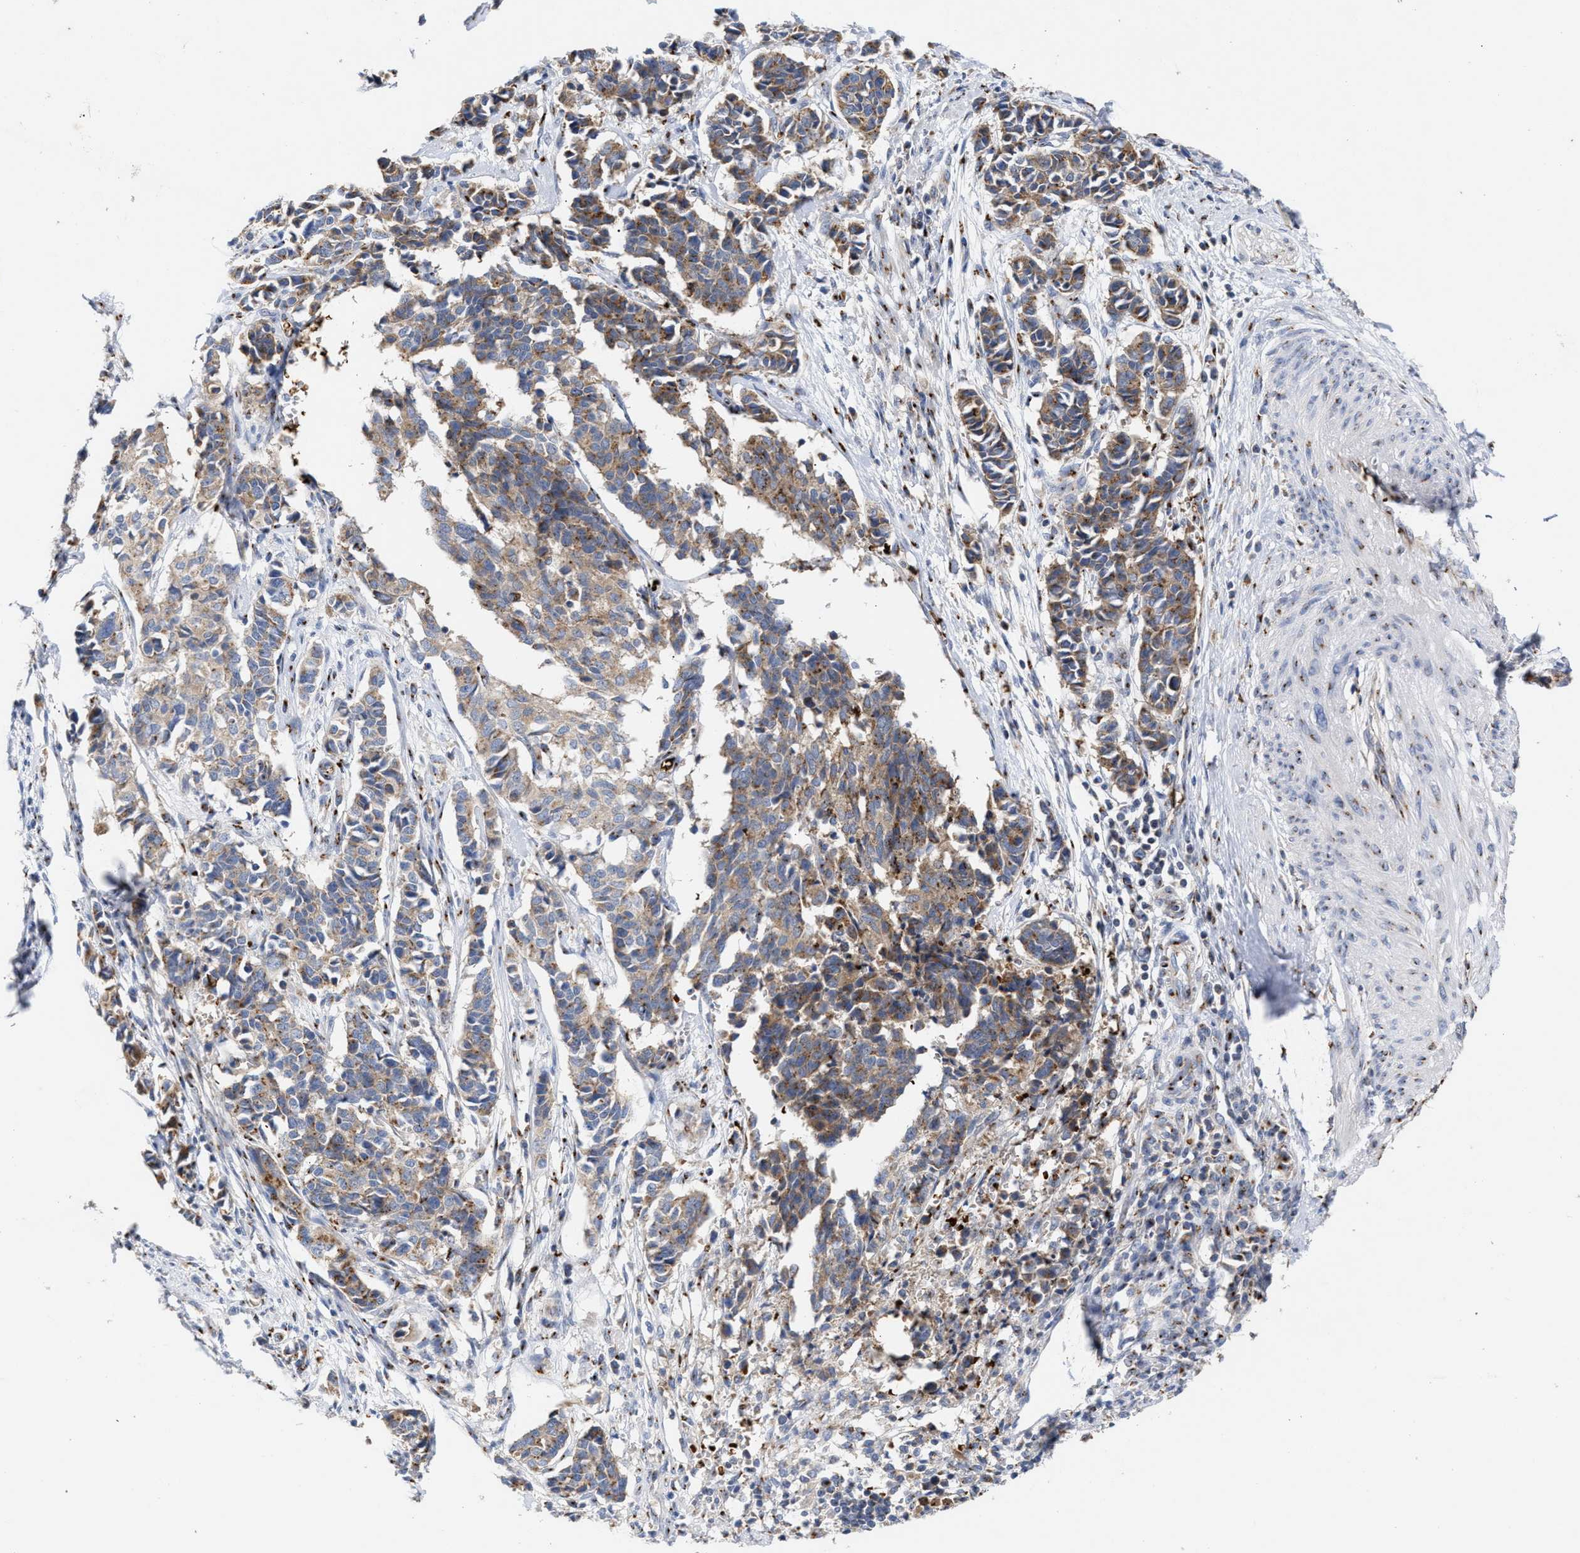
{"staining": {"intensity": "moderate", "quantity": ">75%", "location": "cytoplasmic/membranous"}, "tissue": "cervical cancer", "cell_type": "Tumor cells", "image_type": "cancer", "snomed": [{"axis": "morphology", "description": "Normal tissue, NOS"}, {"axis": "morphology", "description": "Squamous cell carcinoma, NOS"}, {"axis": "topography", "description": "Cervix"}], "caption": "IHC of squamous cell carcinoma (cervical) exhibits medium levels of moderate cytoplasmic/membranous expression in about >75% of tumor cells. (Stains: DAB (3,3'-diaminobenzidine) in brown, nuclei in blue, Microscopy: brightfield microscopy at high magnification).", "gene": "CCL2", "patient": {"sex": "female", "age": 35}}